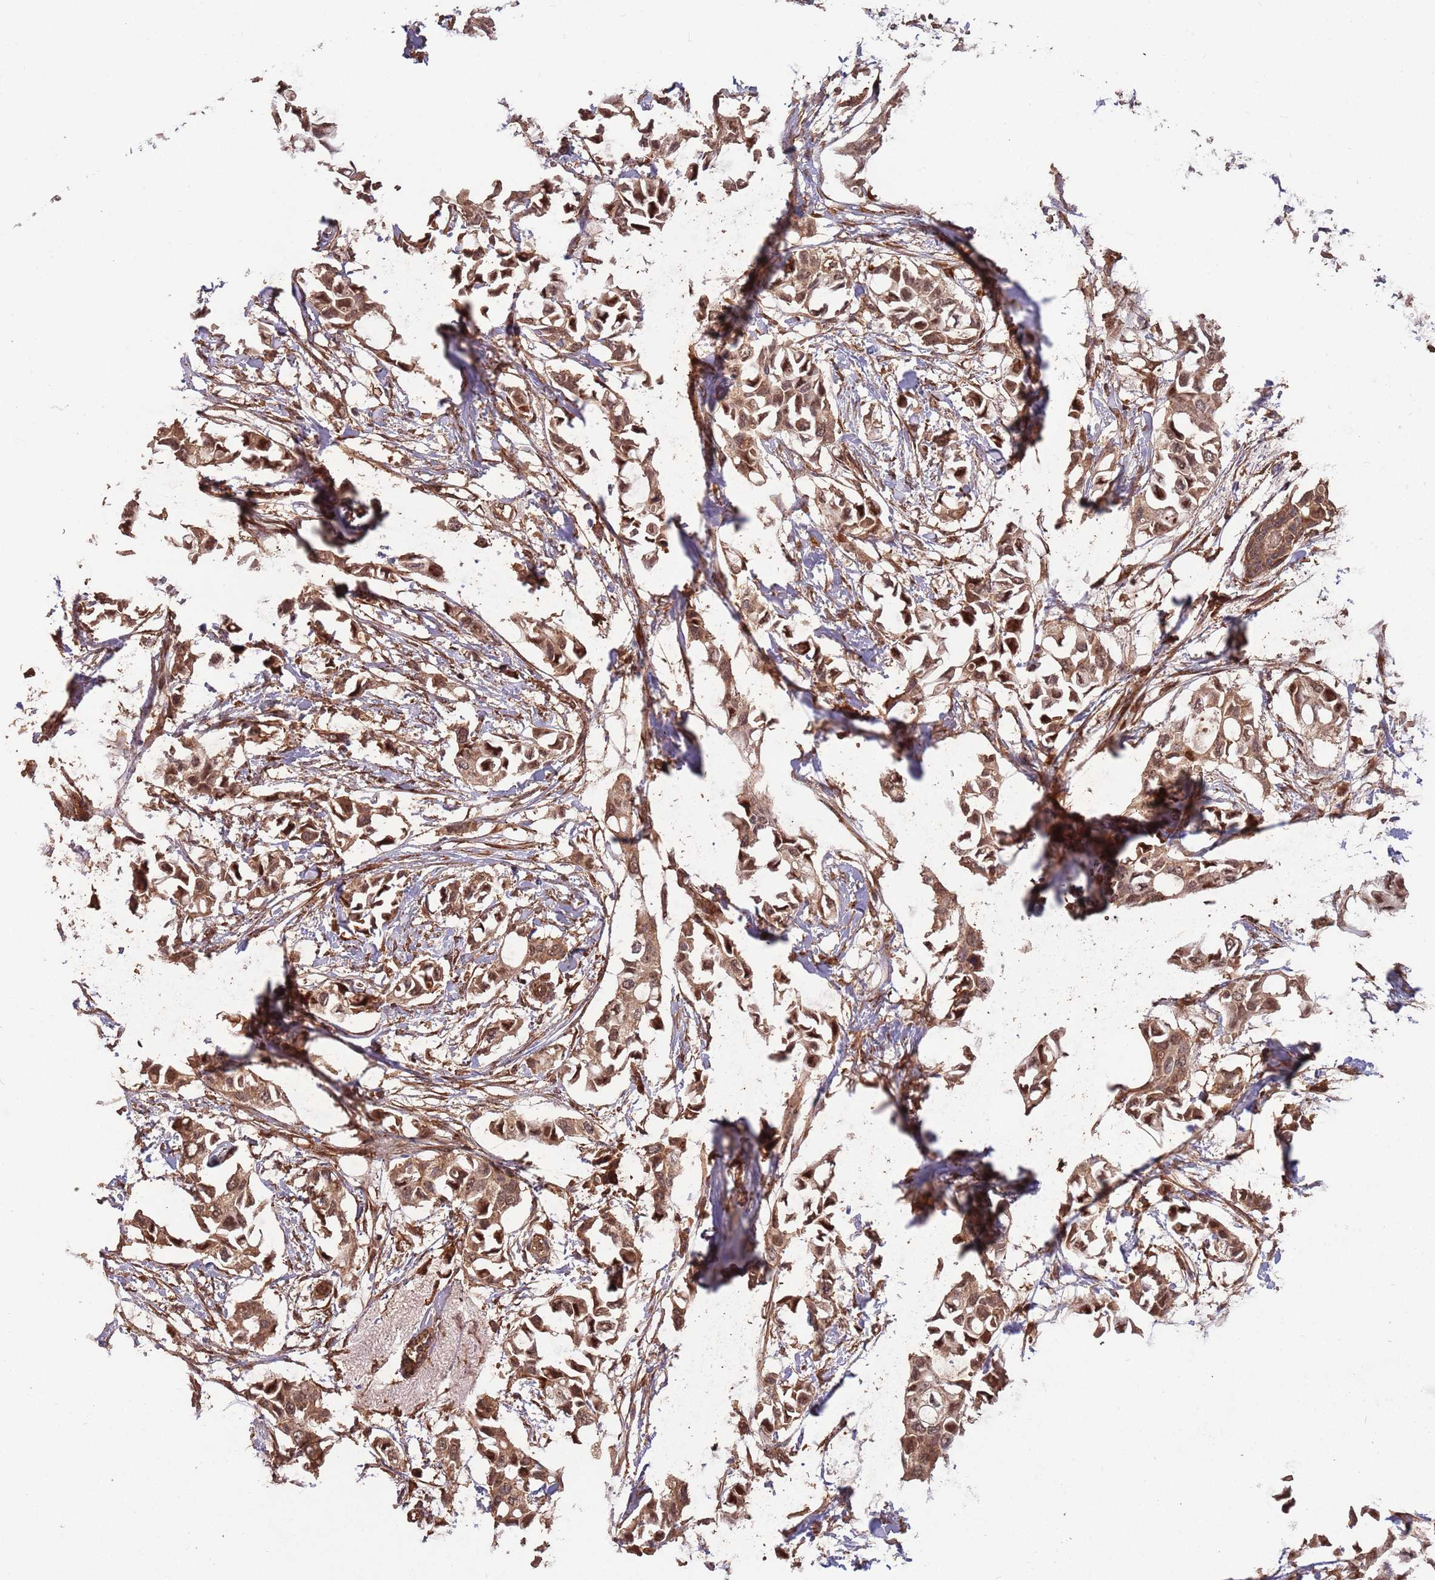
{"staining": {"intensity": "moderate", "quantity": ">75%", "location": "cytoplasmic/membranous,nuclear"}, "tissue": "breast cancer", "cell_type": "Tumor cells", "image_type": "cancer", "snomed": [{"axis": "morphology", "description": "Duct carcinoma"}, {"axis": "topography", "description": "Breast"}], "caption": "A histopathology image of breast invasive ductal carcinoma stained for a protein demonstrates moderate cytoplasmic/membranous and nuclear brown staining in tumor cells. Ihc stains the protein in brown and the nuclei are stained blue.", "gene": "ZNF428", "patient": {"sex": "female", "age": 41}}